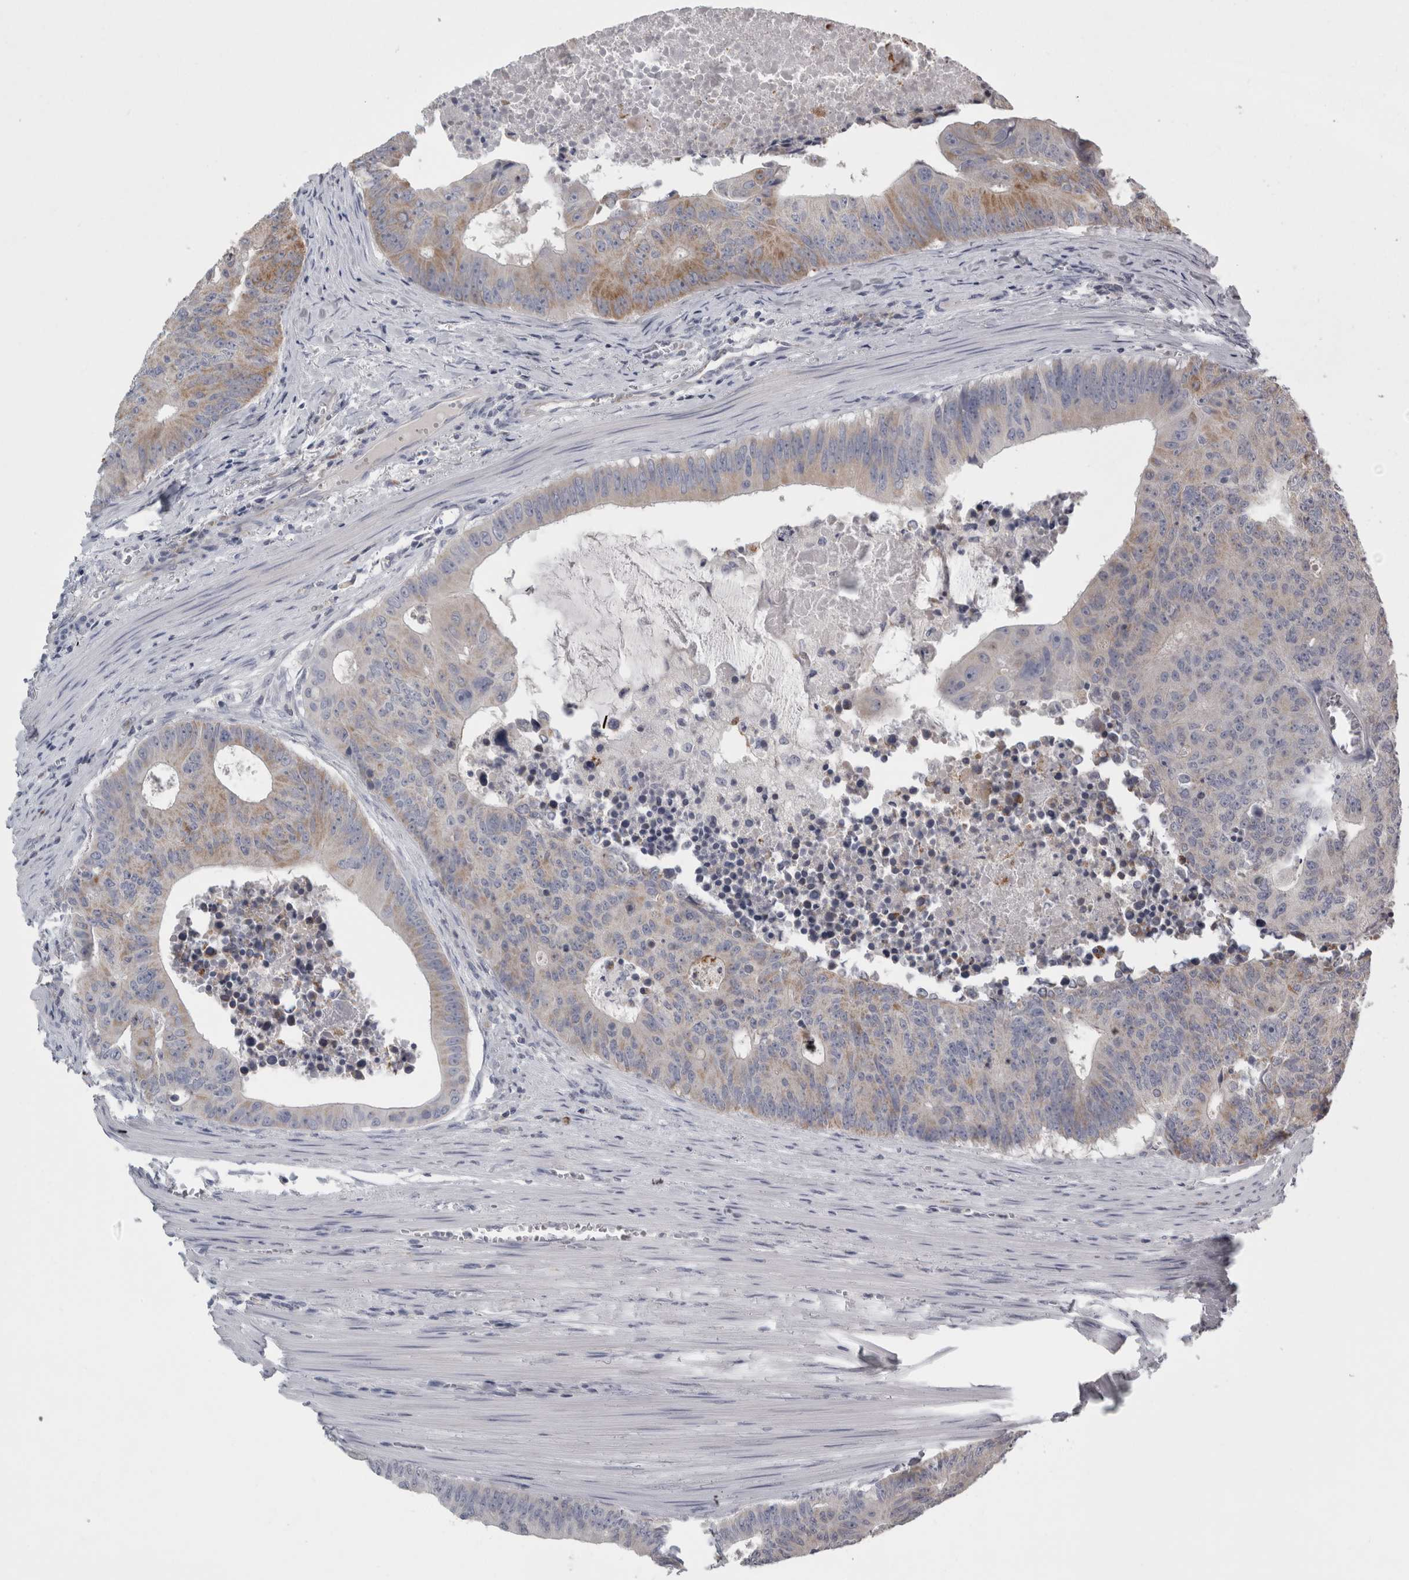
{"staining": {"intensity": "moderate", "quantity": "<25%", "location": "cytoplasmic/membranous"}, "tissue": "colorectal cancer", "cell_type": "Tumor cells", "image_type": "cancer", "snomed": [{"axis": "morphology", "description": "Adenocarcinoma, NOS"}, {"axis": "topography", "description": "Colon"}], "caption": "Colorectal cancer stained with DAB (3,3'-diaminobenzidine) IHC demonstrates low levels of moderate cytoplasmic/membranous staining in approximately <25% of tumor cells.", "gene": "TCAP", "patient": {"sex": "male", "age": 87}}